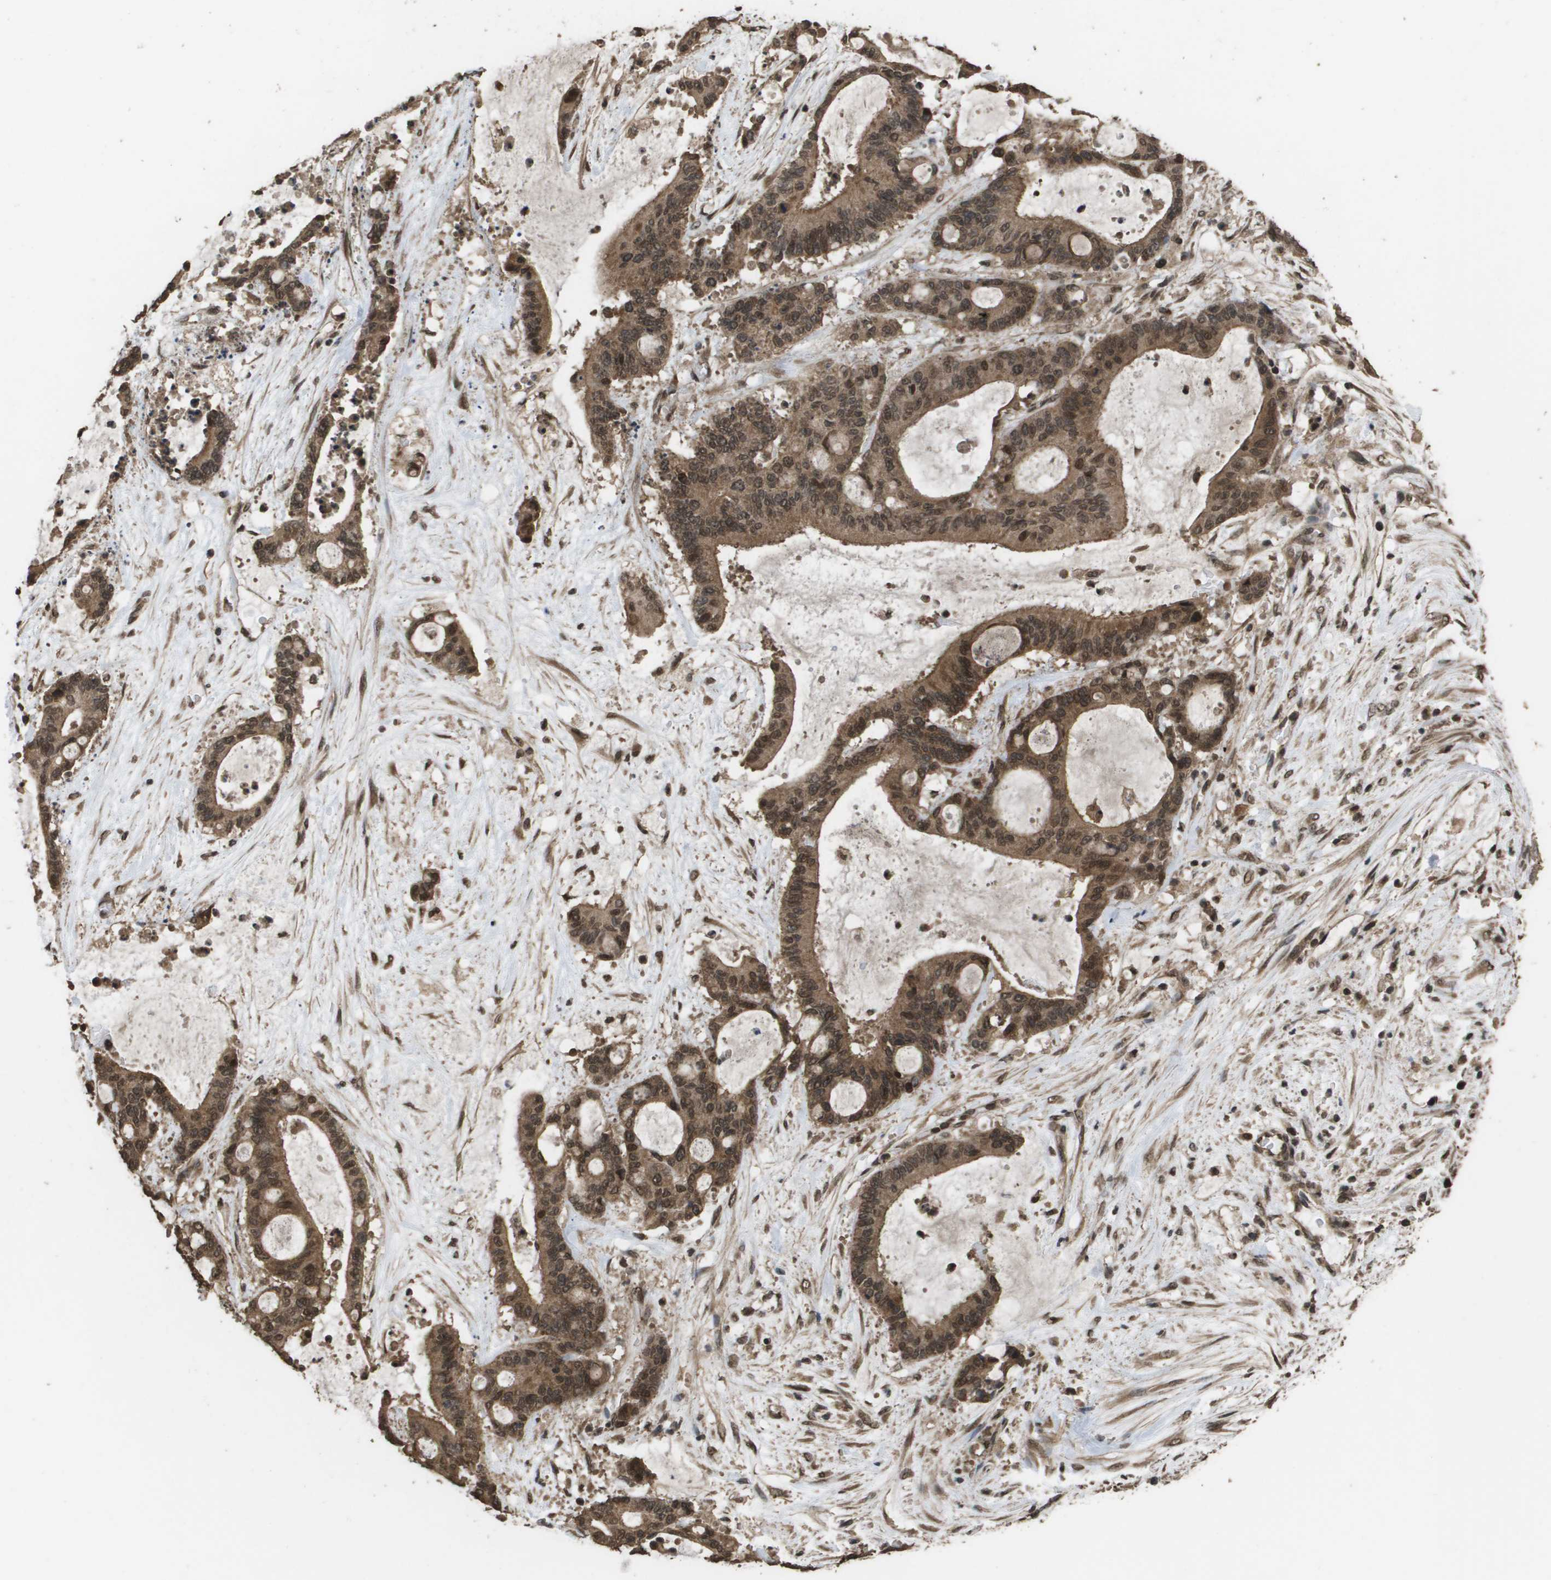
{"staining": {"intensity": "moderate", "quantity": ">75%", "location": "cytoplasmic/membranous,nuclear"}, "tissue": "liver cancer", "cell_type": "Tumor cells", "image_type": "cancer", "snomed": [{"axis": "morphology", "description": "Cholangiocarcinoma"}, {"axis": "topography", "description": "Liver"}], "caption": "A high-resolution image shows immunohistochemistry staining of cholangiocarcinoma (liver), which demonstrates moderate cytoplasmic/membranous and nuclear positivity in approximately >75% of tumor cells. (DAB IHC with brightfield microscopy, high magnification).", "gene": "AXIN2", "patient": {"sex": "female", "age": 73}}